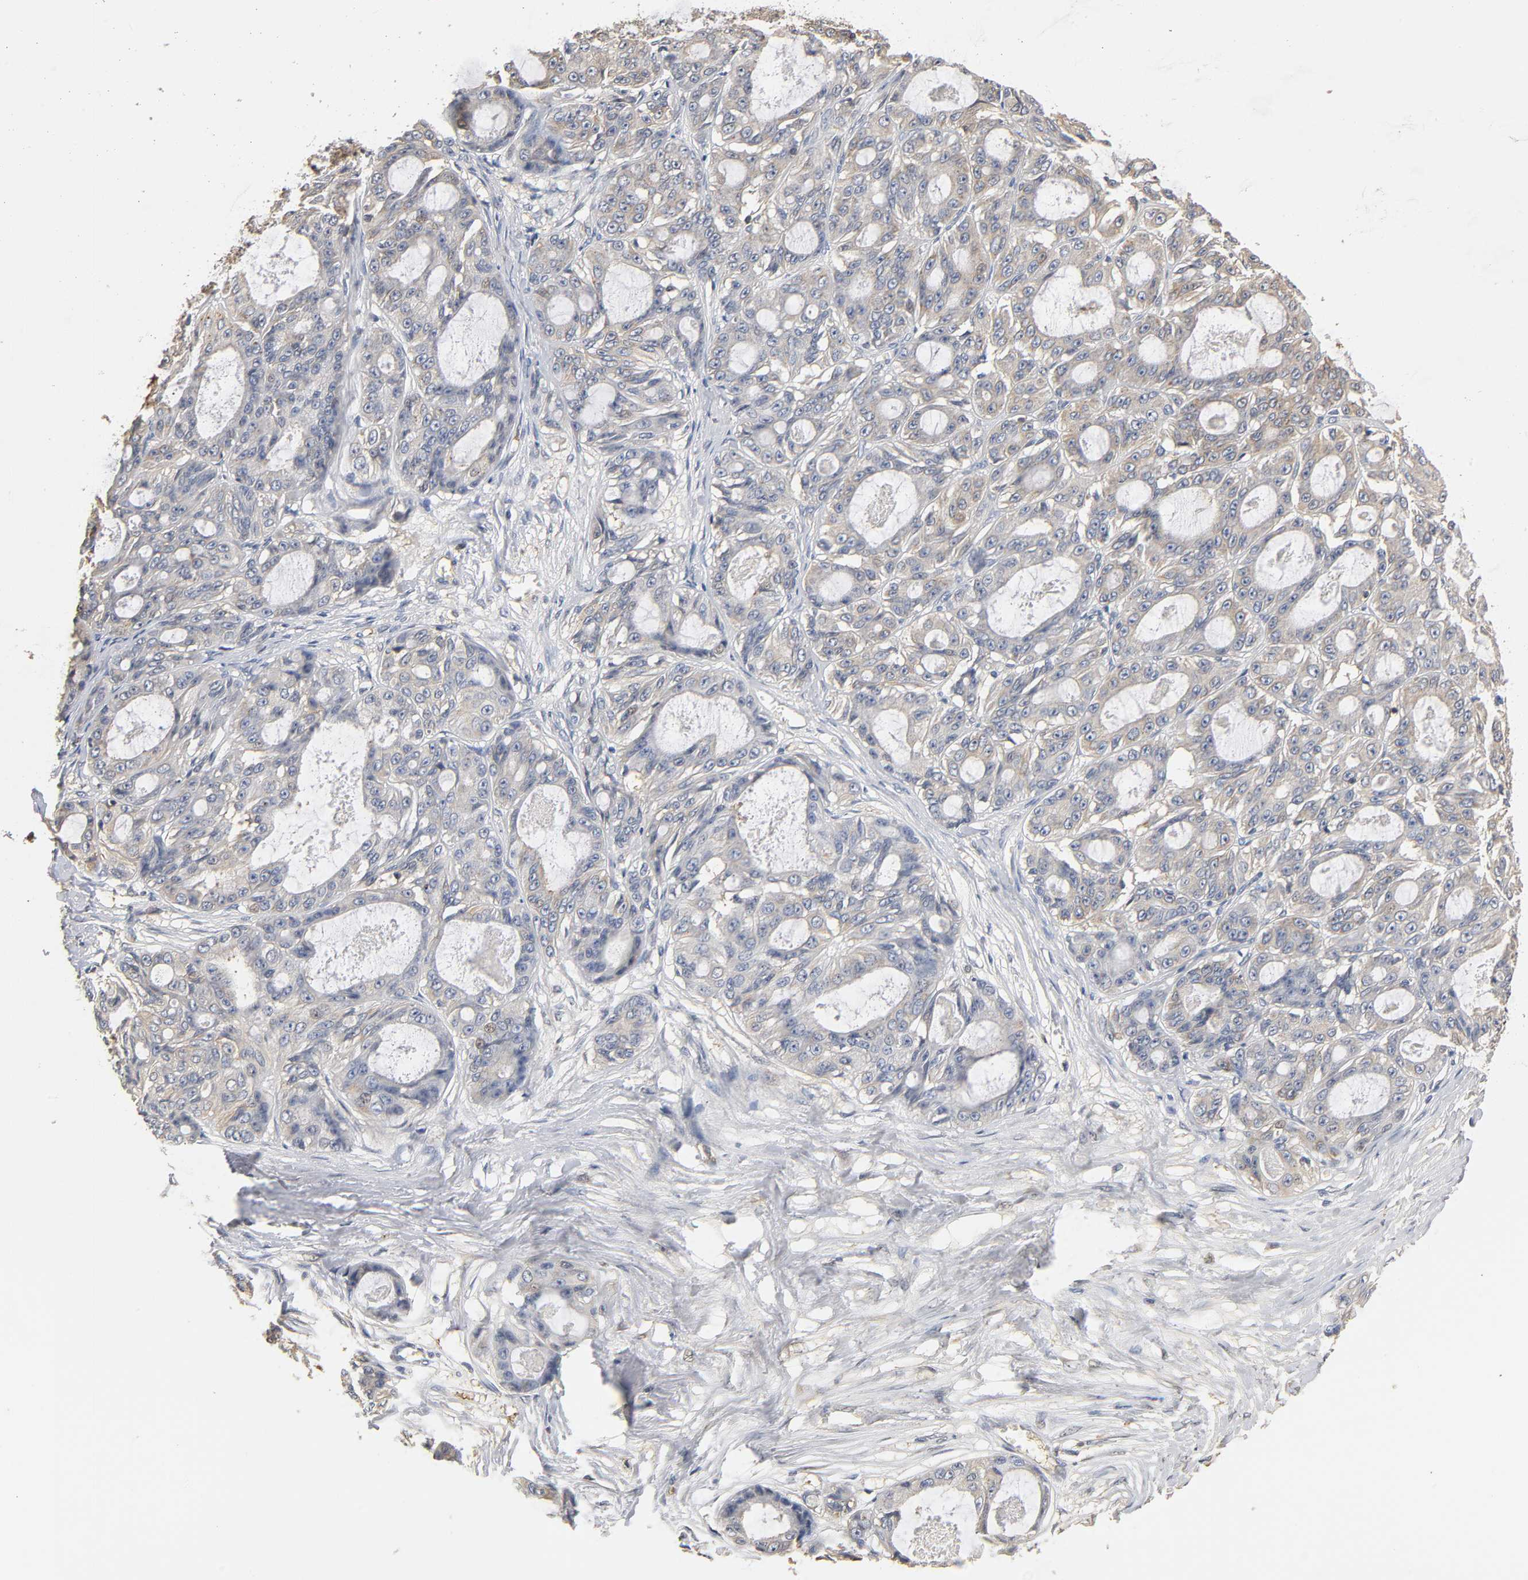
{"staining": {"intensity": "weak", "quantity": "<25%", "location": "cytoplasmic/membranous"}, "tissue": "ovarian cancer", "cell_type": "Tumor cells", "image_type": "cancer", "snomed": [{"axis": "morphology", "description": "Carcinoma, endometroid"}, {"axis": "topography", "description": "Ovary"}], "caption": "A high-resolution photomicrograph shows immunohistochemistry staining of ovarian cancer, which shows no significant expression in tumor cells.", "gene": "ANXA11", "patient": {"sex": "female", "age": 61}}